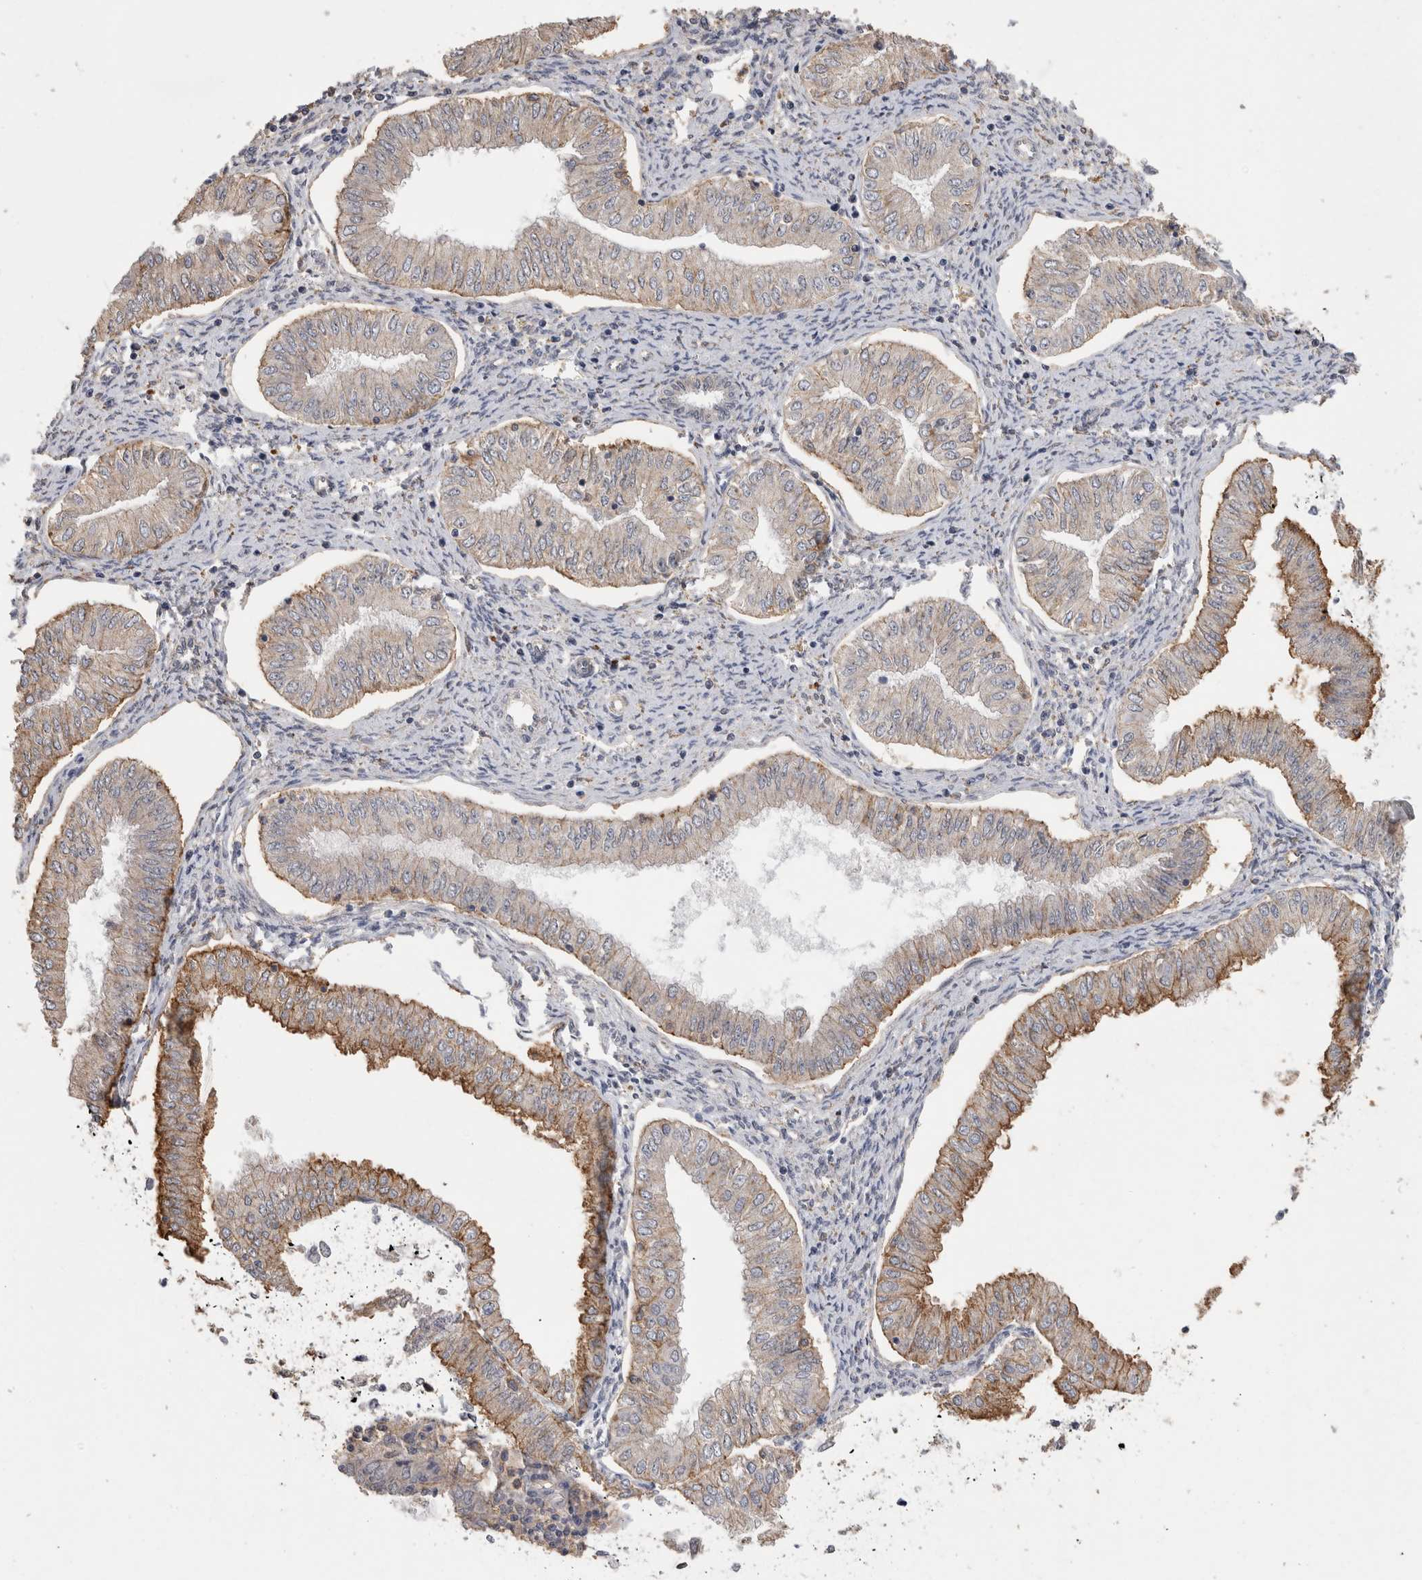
{"staining": {"intensity": "moderate", "quantity": "25%-75%", "location": "cytoplasmic/membranous"}, "tissue": "endometrial cancer", "cell_type": "Tumor cells", "image_type": "cancer", "snomed": [{"axis": "morphology", "description": "Normal tissue, NOS"}, {"axis": "morphology", "description": "Adenocarcinoma, NOS"}, {"axis": "topography", "description": "Endometrium"}], "caption": "Approximately 25%-75% of tumor cells in endometrial cancer (adenocarcinoma) reveal moderate cytoplasmic/membranous protein expression as visualized by brown immunohistochemical staining.", "gene": "CNTFR", "patient": {"sex": "female", "age": 53}}